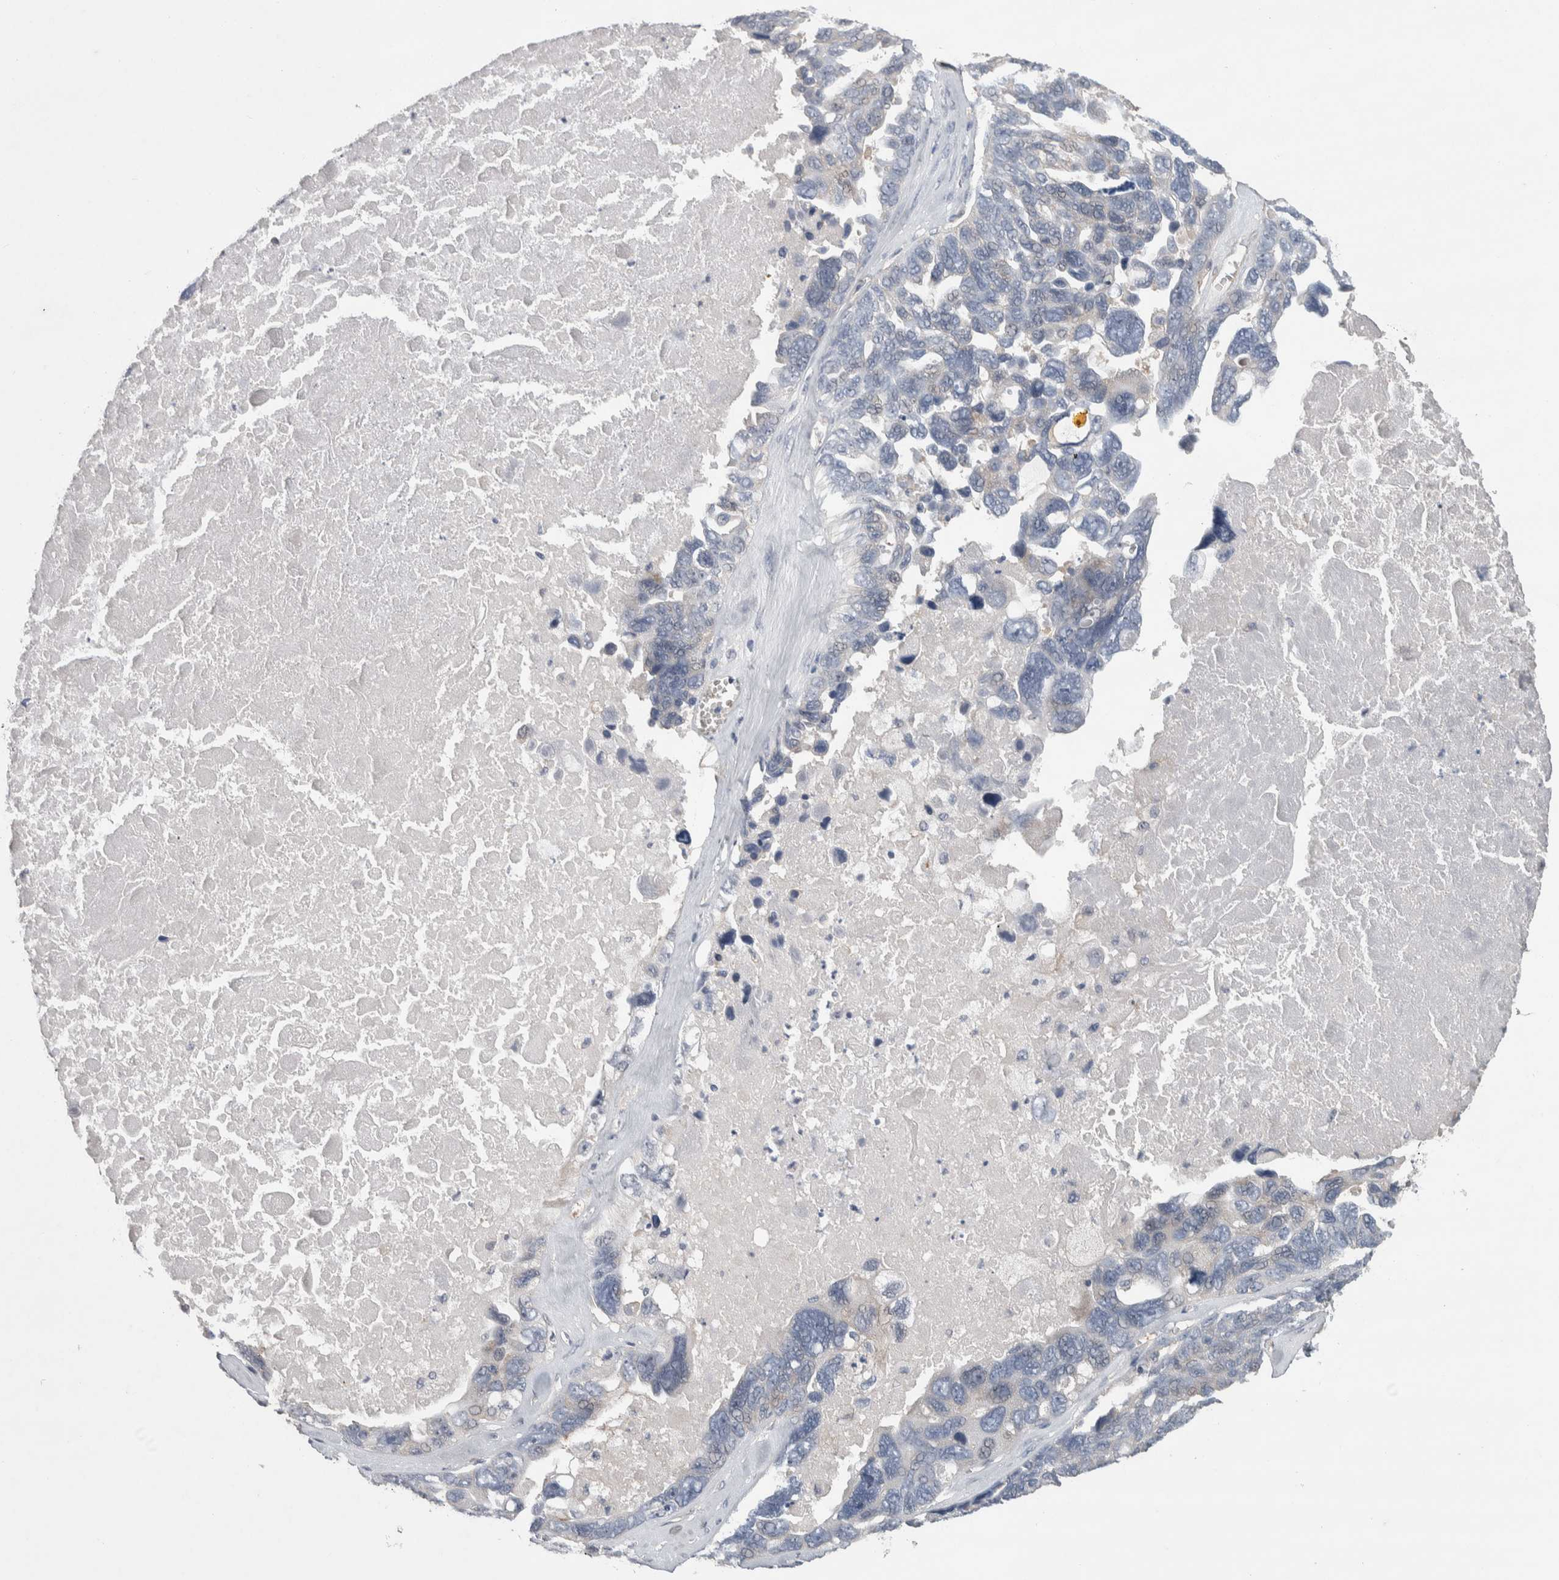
{"staining": {"intensity": "negative", "quantity": "none", "location": "none"}, "tissue": "ovarian cancer", "cell_type": "Tumor cells", "image_type": "cancer", "snomed": [{"axis": "morphology", "description": "Cystadenocarcinoma, serous, NOS"}, {"axis": "topography", "description": "Ovary"}], "caption": "Immunohistochemistry of human ovarian cancer (serous cystadenocarcinoma) shows no staining in tumor cells. (DAB immunohistochemistry, high magnification).", "gene": "GCNA", "patient": {"sex": "female", "age": 79}}